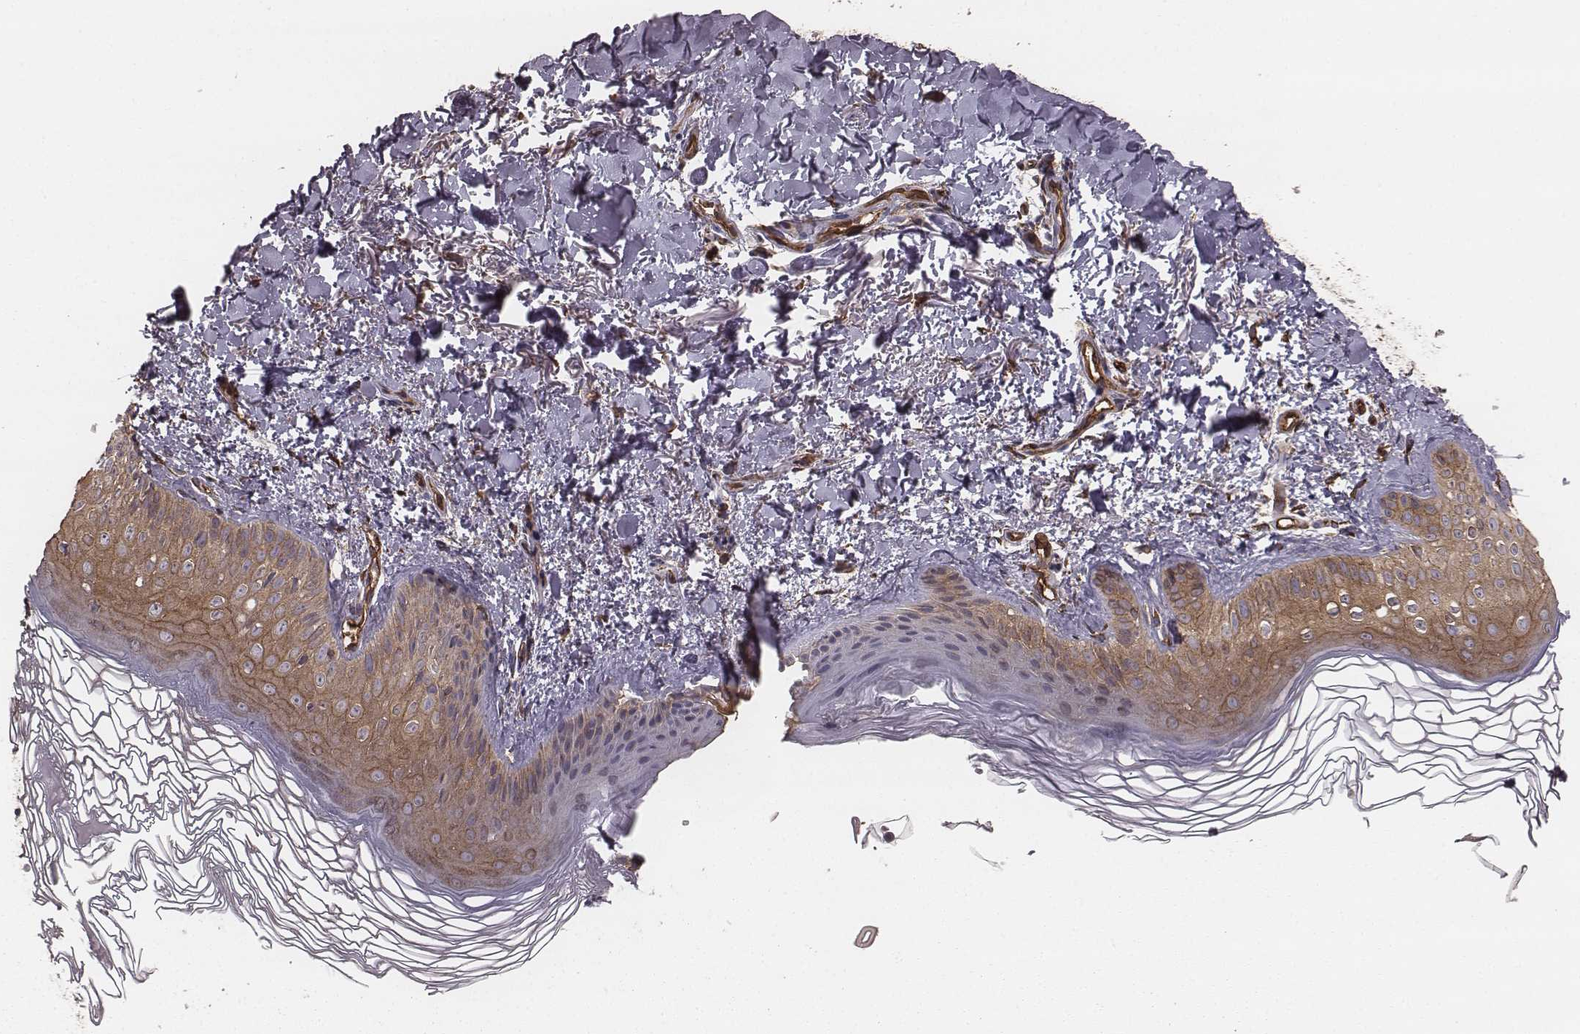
{"staining": {"intensity": "moderate", "quantity": ">75%", "location": "cytoplasmic/membranous"}, "tissue": "skin cancer", "cell_type": "Tumor cells", "image_type": "cancer", "snomed": [{"axis": "morphology", "description": "Basal cell carcinoma"}, {"axis": "topography", "description": "Skin"}], "caption": "Skin basal cell carcinoma stained with immunohistochemistry displays moderate cytoplasmic/membranous positivity in approximately >75% of tumor cells.", "gene": "PALMD", "patient": {"sex": "male", "age": 78}}